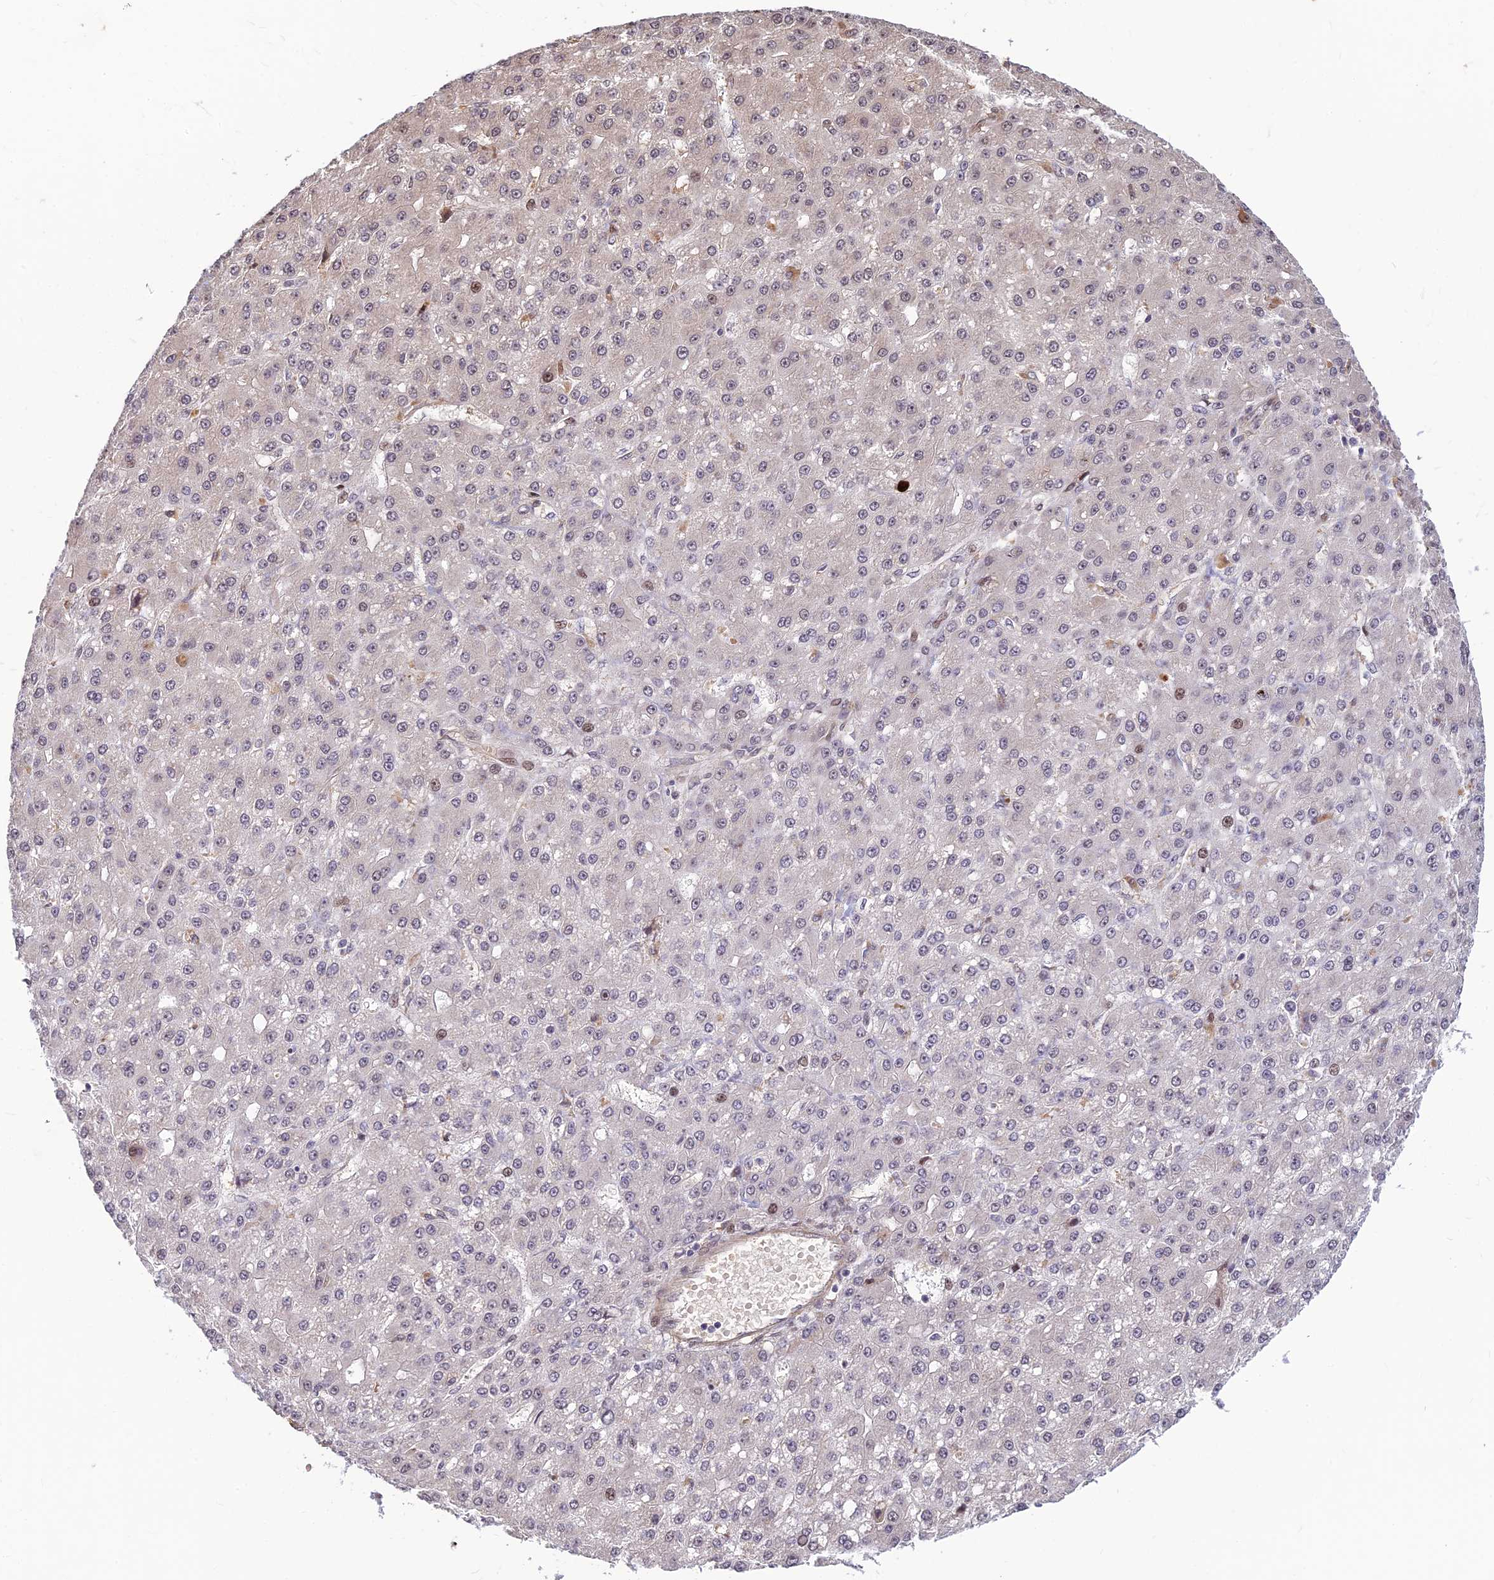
{"staining": {"intensity": "weak", "quantity": "<25%", "location": "nuclear"}, "tissue": "liver cancer", "cell_type": "Tumor cells", "image_type": "cancer", "snomed": [{"axis": "morphology", "description": "Carcinoma, Hepatocellular, NOS"}, {"axis": "topography", "description": "Liver"}], "caption": "Tumor cells are negative for brown protein staining in liver hepatocellular carcinoma. (DAB immunohistochemistry, high magnification).", "gene": "UFSP2", "patient": {"sex": "male", "age": 67}}